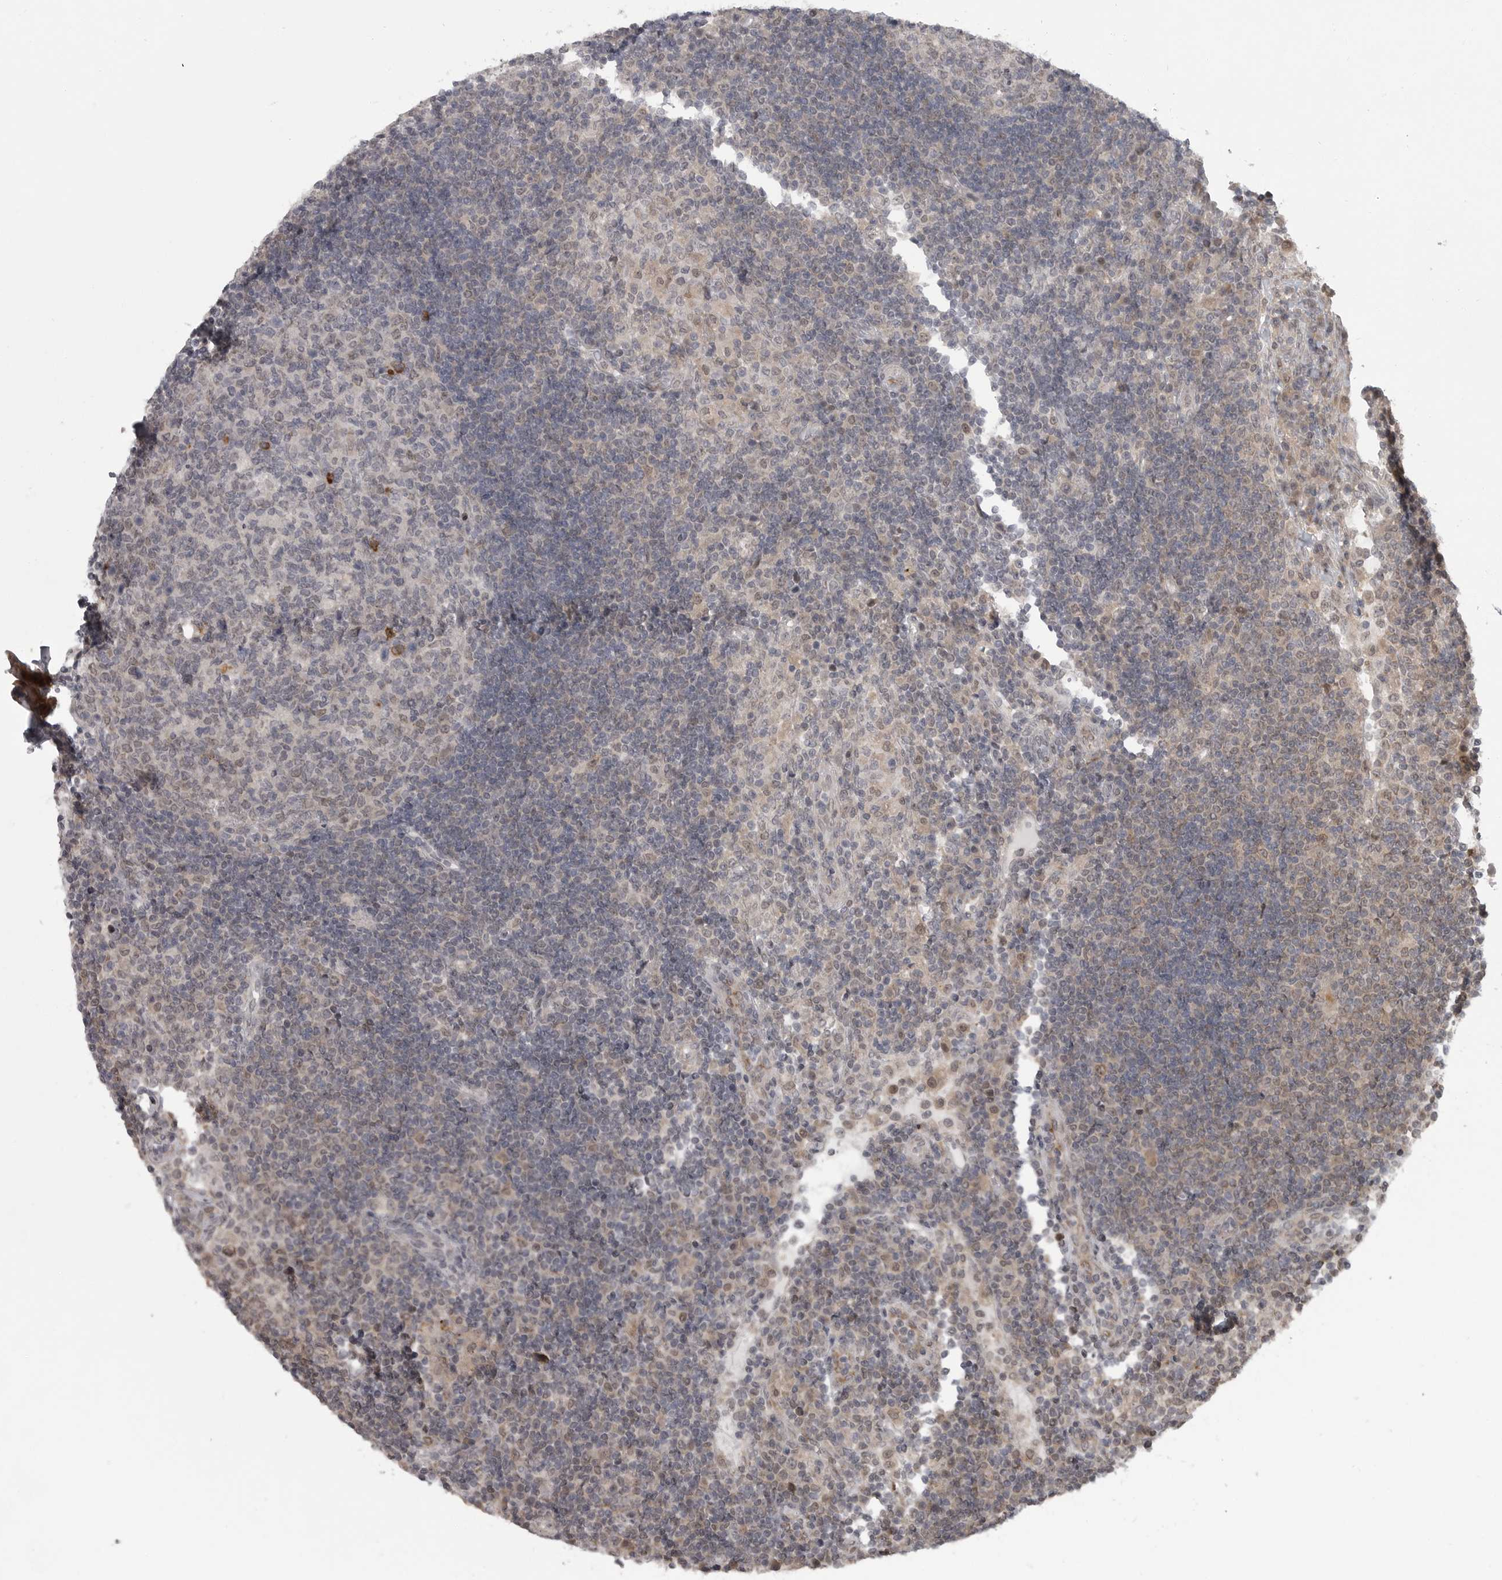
{"staining": {"intensity": "negative", "quantity": "none", "location": "none"}, "tissue": "lymph node", "cell_type": "Germinal center cells", "image_type": "normal", "snomed": [{"axis": "morphology", "description": "Normal tissue, NOS"}, {"axis": "topography", "description": "Lymph node"}], "caption": "IHC histopathology image of normal lymph node: human lymph node stained with DAB (3,3'-diaminobenzidine) displays no significant protein staining in germinal center cells.", "gene": "PPP1R9A", "patient": {"sex": "female", "age": 53}}